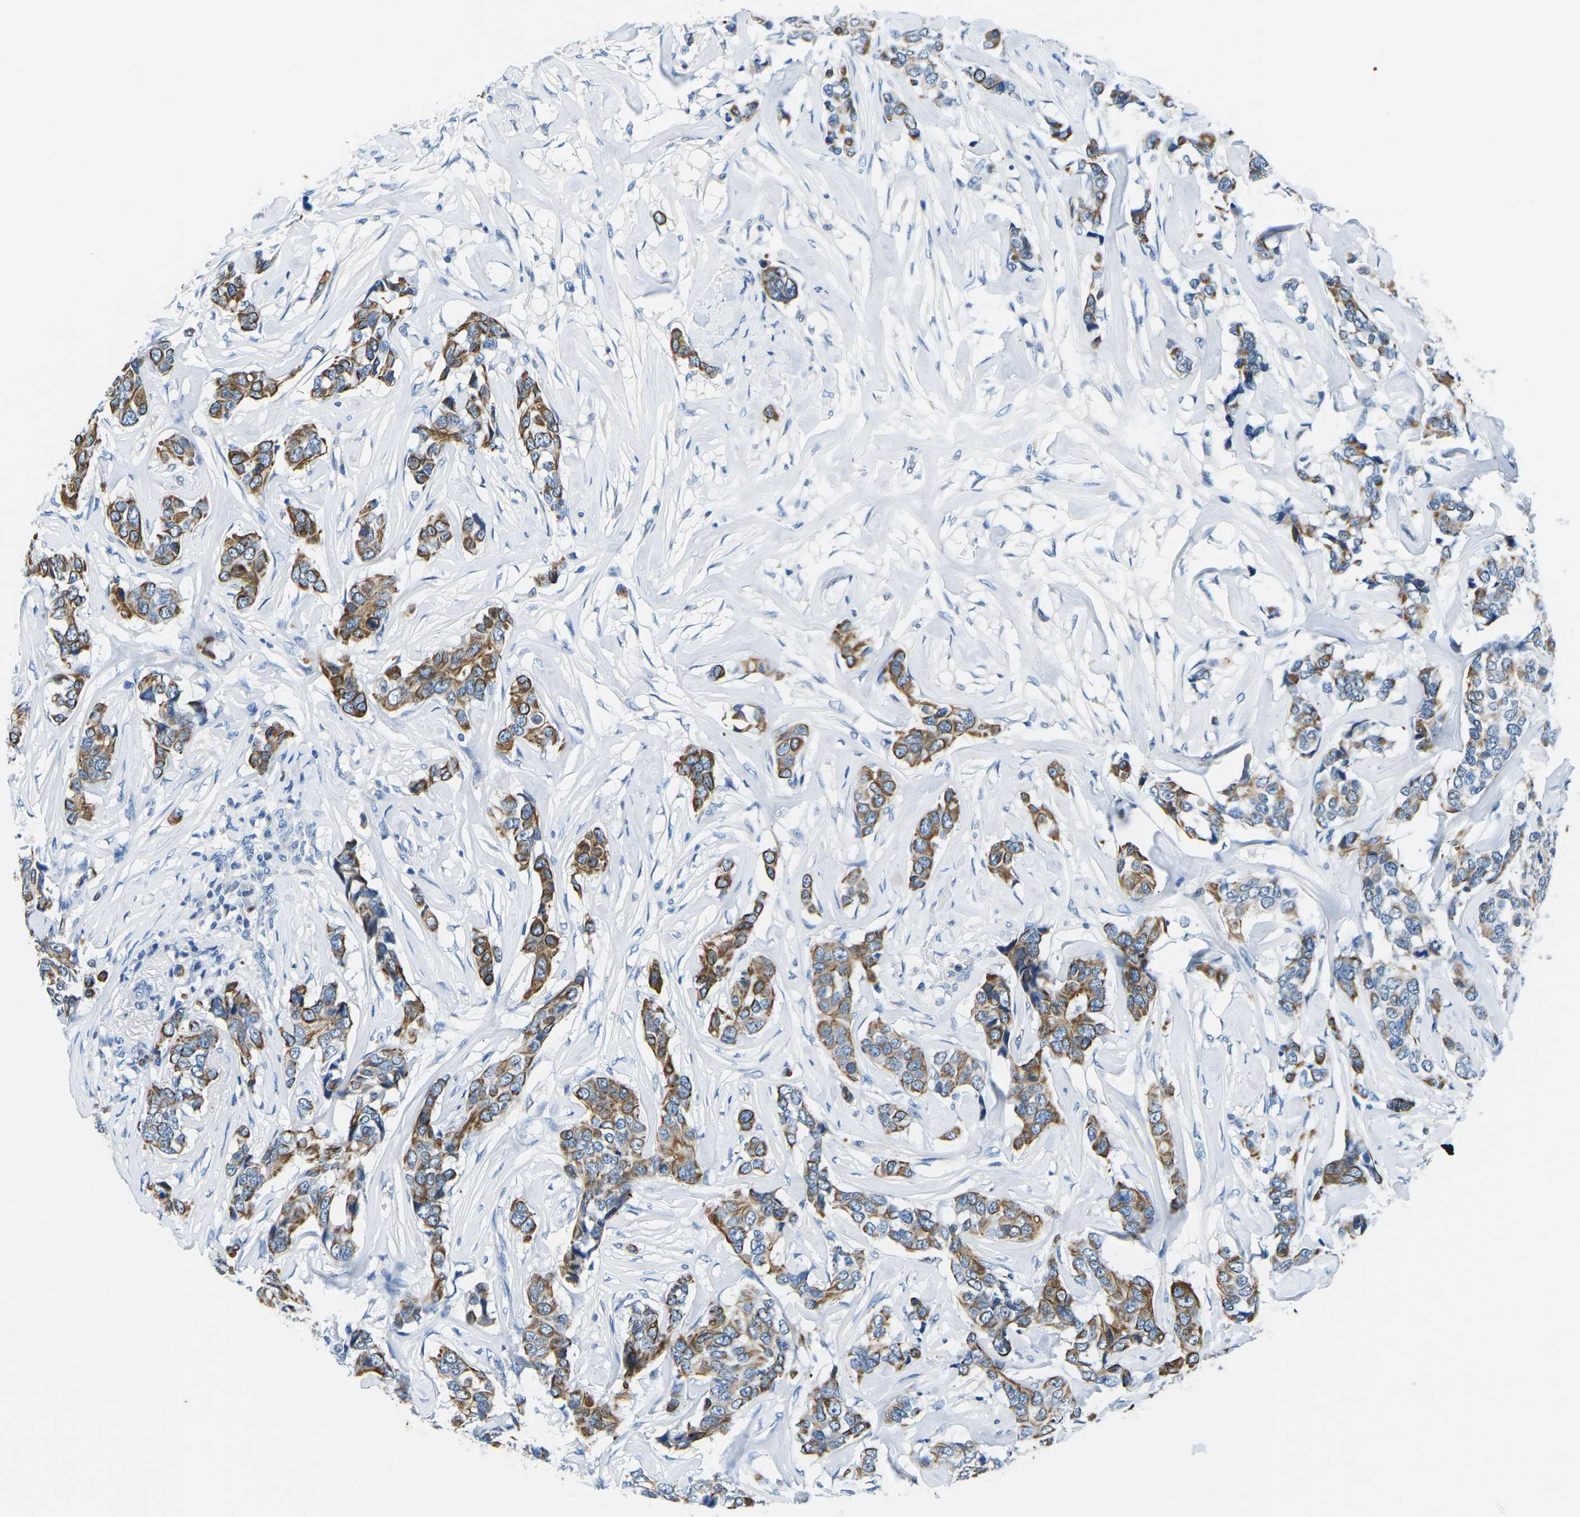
{"staining": {"intensity": "moderate", "quantity": ">75%", "location": "cytoplasmic/membranous"}, "tissue": "breast cancer", "cell_type": "Tumor cells", "image_type": "cancer", "snomed": [{"axis": "morphology", "description": "Lobular carcinoma"}, {"axis": "topography", "description": "Breast"}], "caption": "This is a histology image of IHC staining of lobular carcinoma (breast), which shows moderate positivity in the cytoplasmic/membranous of tumor cells.", "gene": "TM6SF1", "patient": {"sex": "female", "age": 59}}